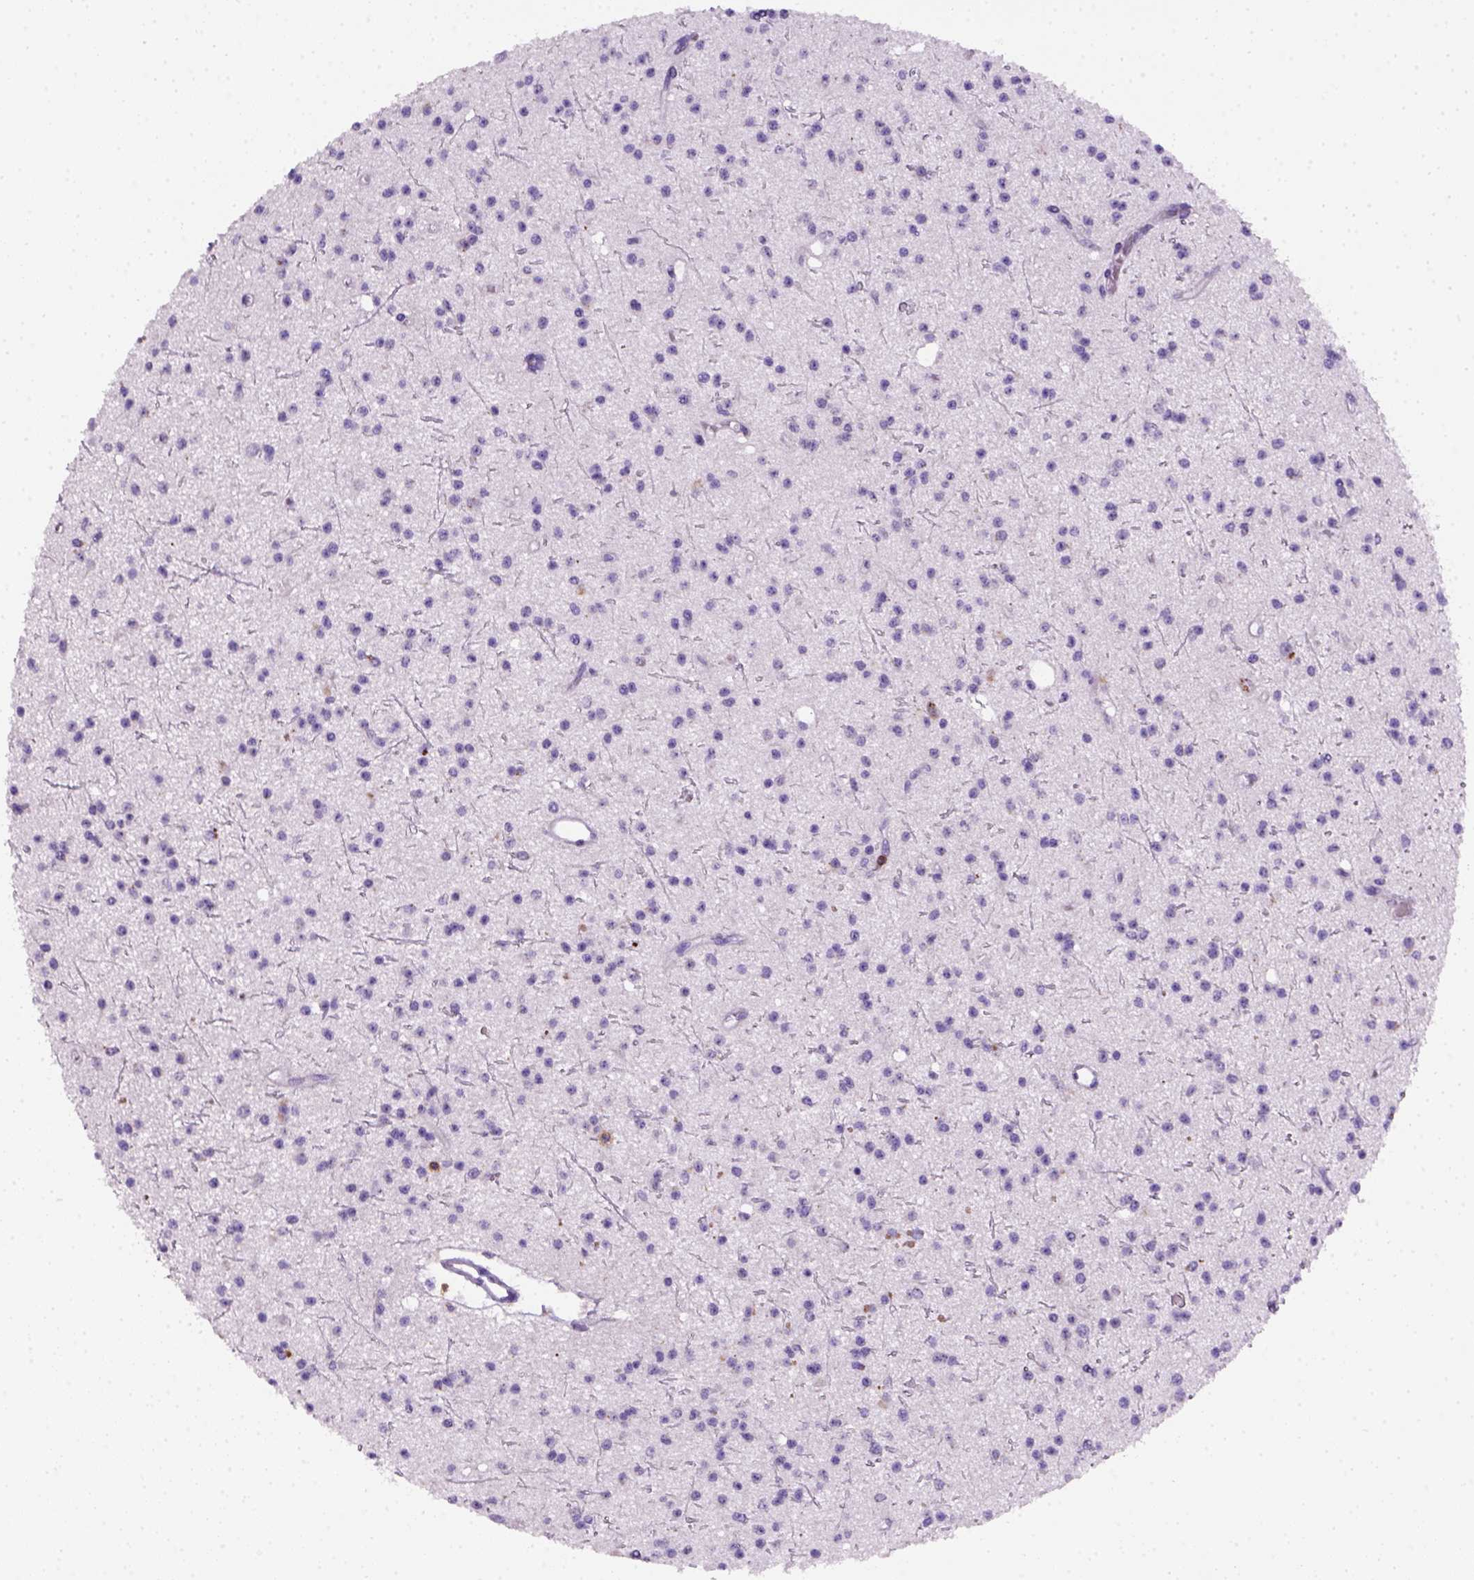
{"staining": {"intensity": "negative", "quantity": "none", "location": "none"}, "tissue": "glioma", "cell_type": "Tumor cells", "image_type": "cancer", "snomed": [{"axis": "morphology", "description": "Glioma, malignant, Low grade"}, {"axis": "topography", "description": "Brain"}], "caption": "Tumor cells show no significant protein expression in glioma.", "gene": "CD3E", "patient": {"sex": "male", "age": 27}}